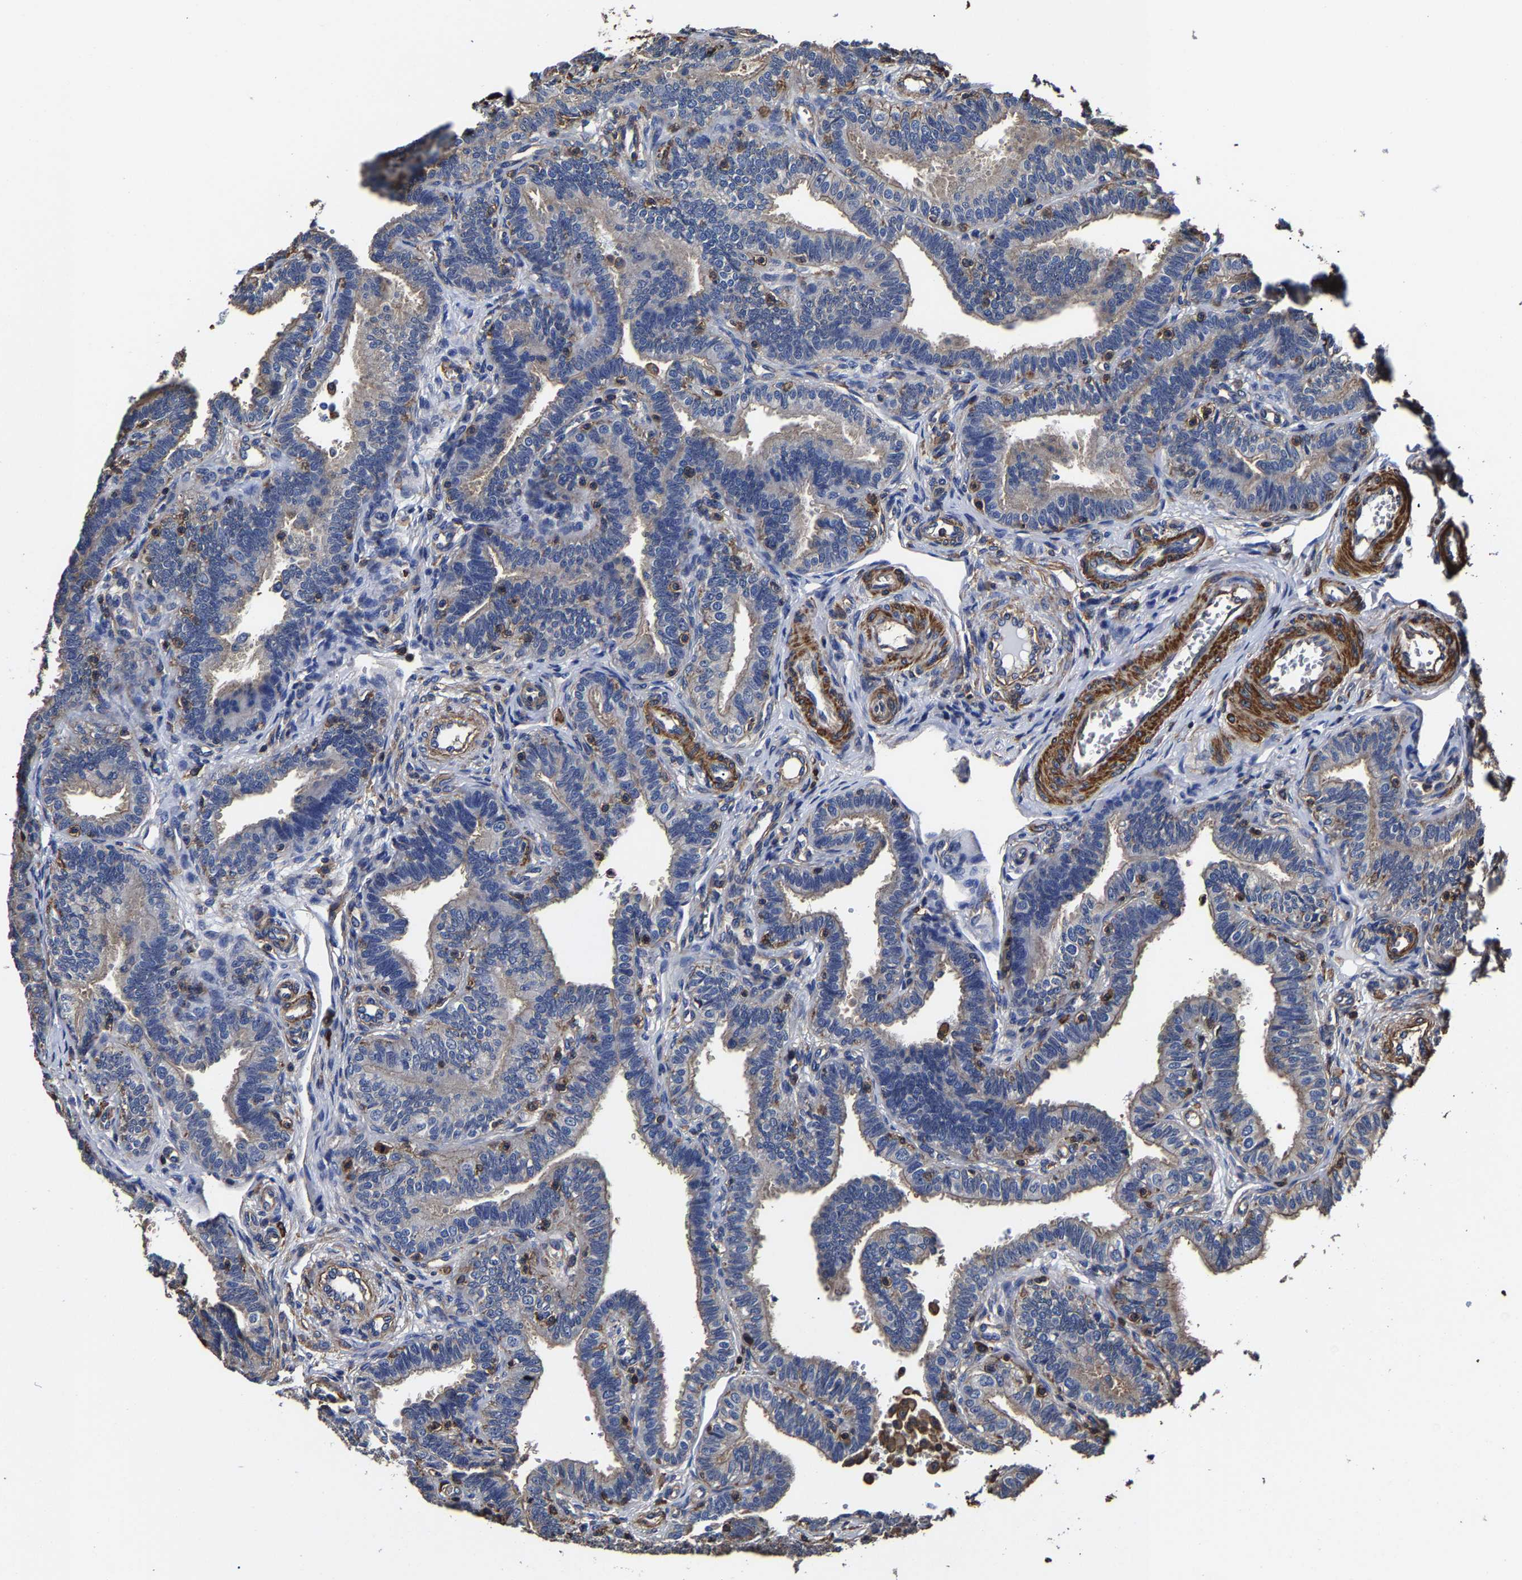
{"staining": {"intensity": "weak", "quantity": "25%-75%", "location": "cytoplasmic/membranous"}, "tissue": "fallopian tube", "cell_type": "Glandular cells", "image_type": "normal", "snomed": [{"axis": "morphology", "description": "Normal tissue, NOS"}, {"axis": "topography", "description": "Fallopian tube"}, {"axis": "topography", "description": "Placenta"}], "caption": "This is a photomicrograph of immunohistochemistry (IHC) staining of unremarkable fallopian tube, which shows weak expression in the cytoplasmic/membranous of glandular cells.", "gene": "SSH3", "patient": {"sex": "female", "age": 34}}